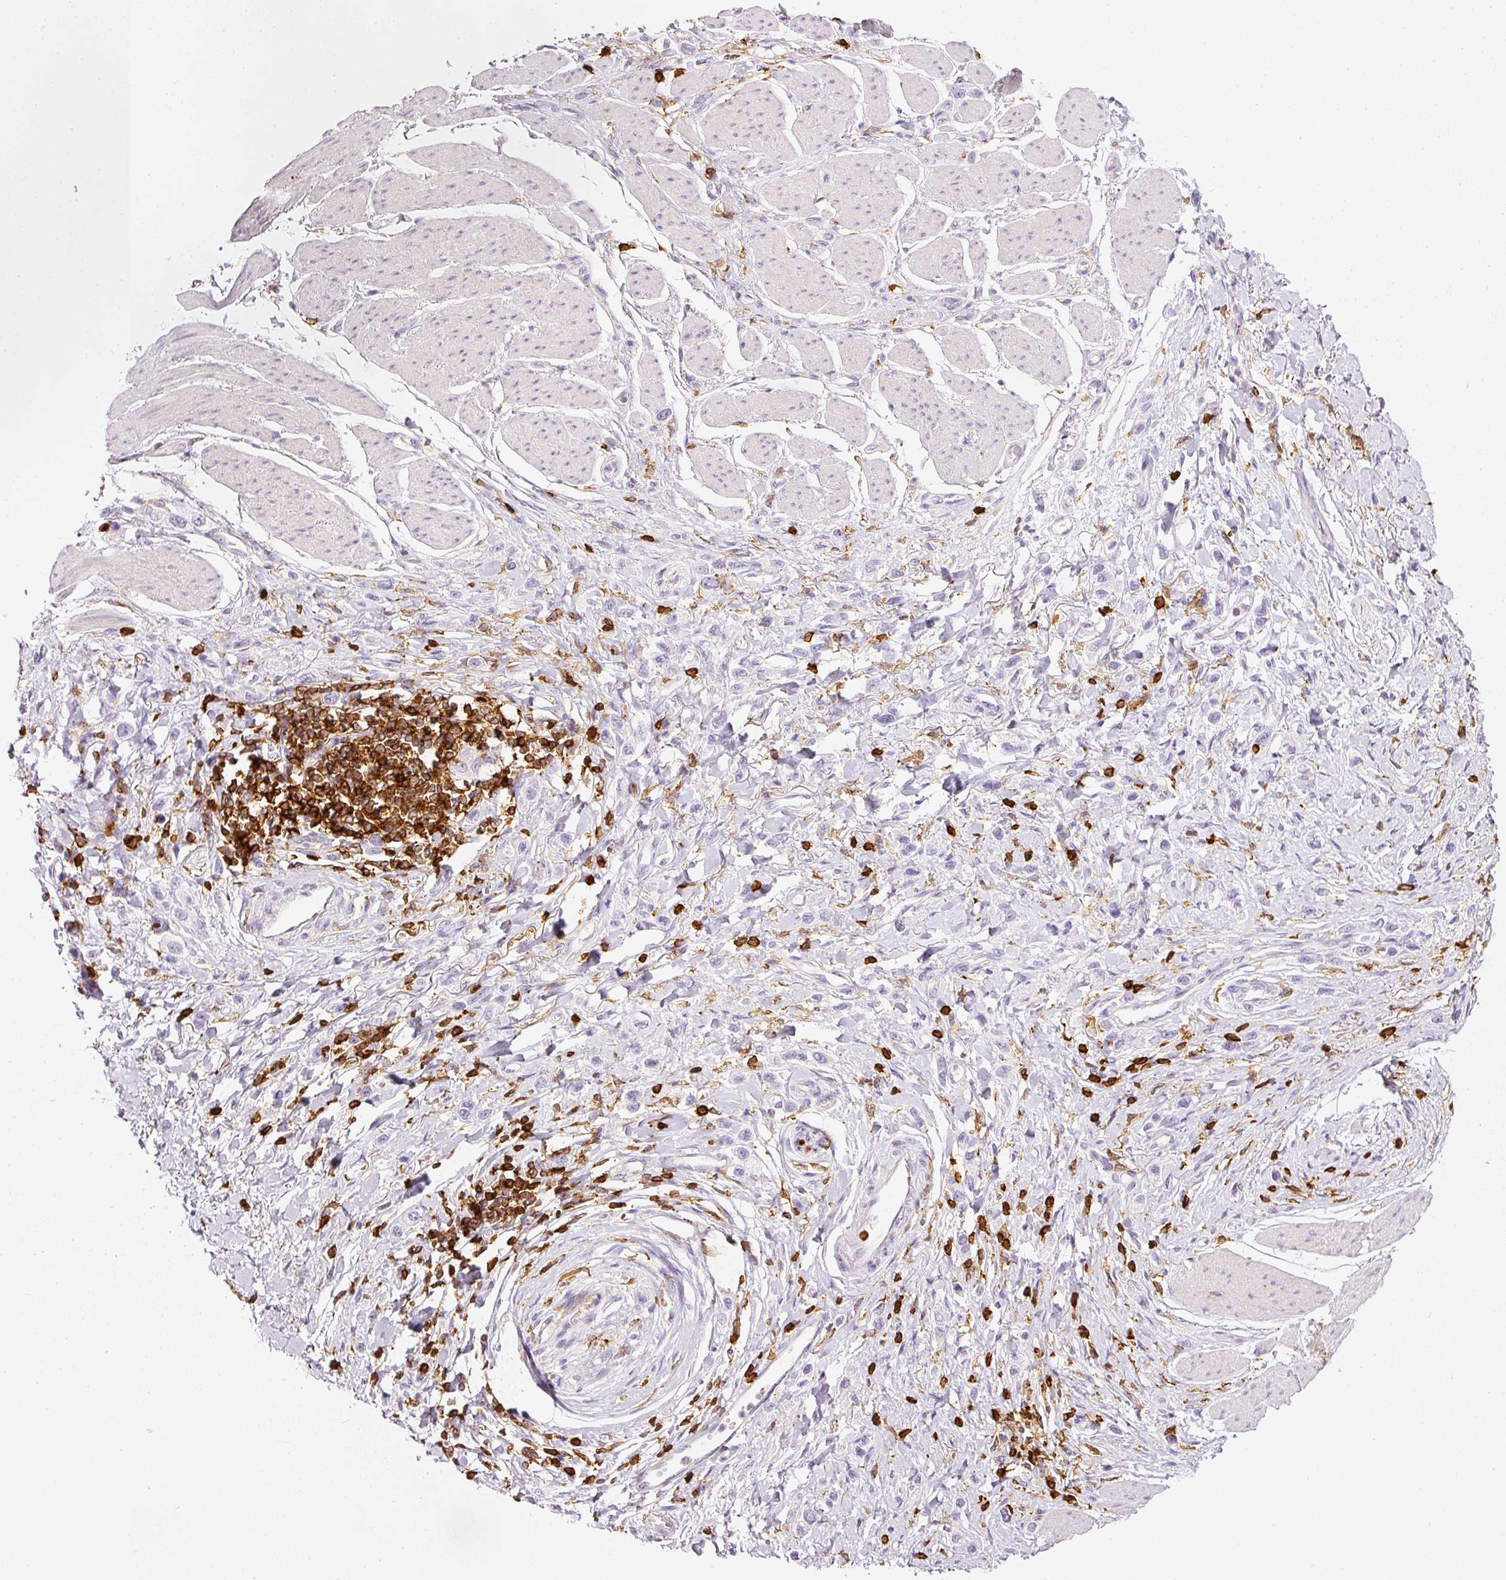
{"staining": {"intensity": "negative", "quantity": "none", "location": "none"}, "tissue": "stomach cancer", "cell_type": "Tumor cells", "image_type": "cancer", "snomed": [{"axis": "morphology", "description": "Adenocarcinoma, NOS"}, {"axis": "topography", "description": "Stomach"}], "caption": "Immunohistochemical staining of stomach cancer shows no significant expression in tumor cells.", "gene": "EVL", "patient": {"sex": "female", "age": 65}}